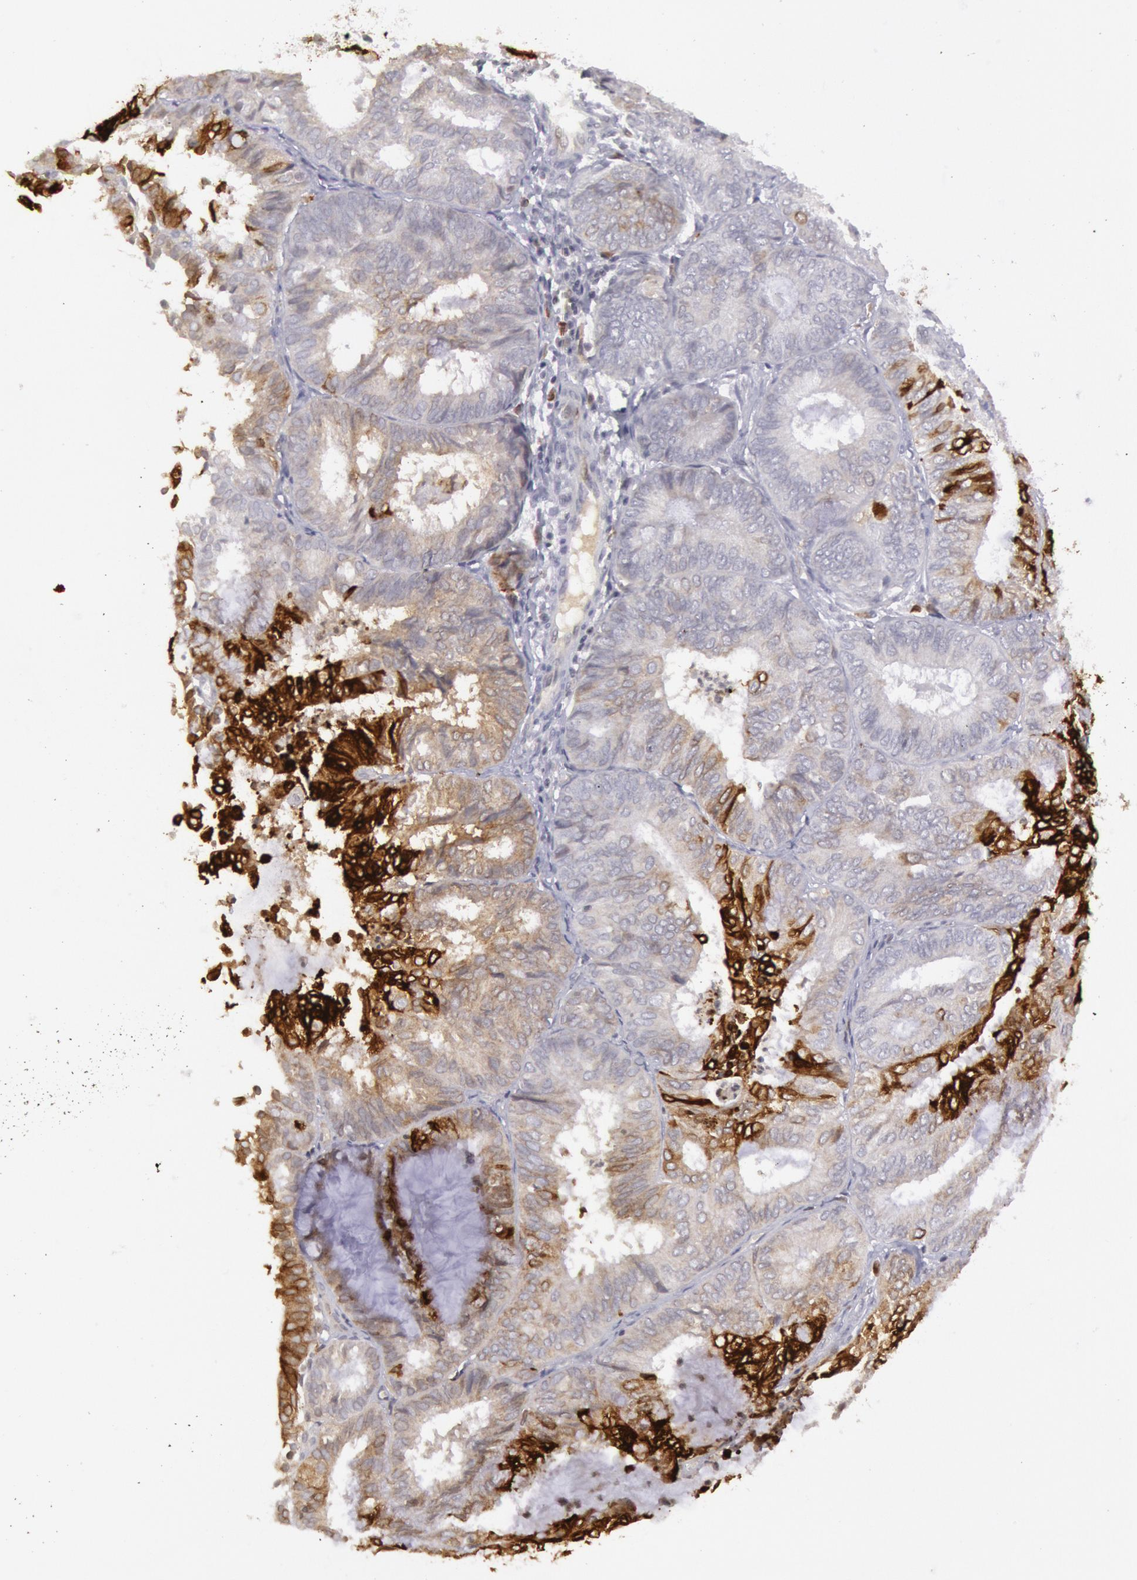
{"staining": {"intensity": "strong", "quantity": "25%-75%", "location": "cytoplasmic/membranous"}, "tissue": "endometrial cancer", "cell_type": "Tumor cells", "image_type": "cancer", "snomed": [{"axis": "morphology", "description": "Adenocarcinoma, NOS"}, {"axis": "topography", "description": "Endometrium"}], "caption": "DAB immunohistochemical staining of adenocarcinoma (endometrial) shows strong cytoplasmic/membranous protein expression in about 25%-75% of tumor cells. Nuclei are stained in blue.", "gene": "PTGS2", "patient": {"sex": "female", "age": 59}}